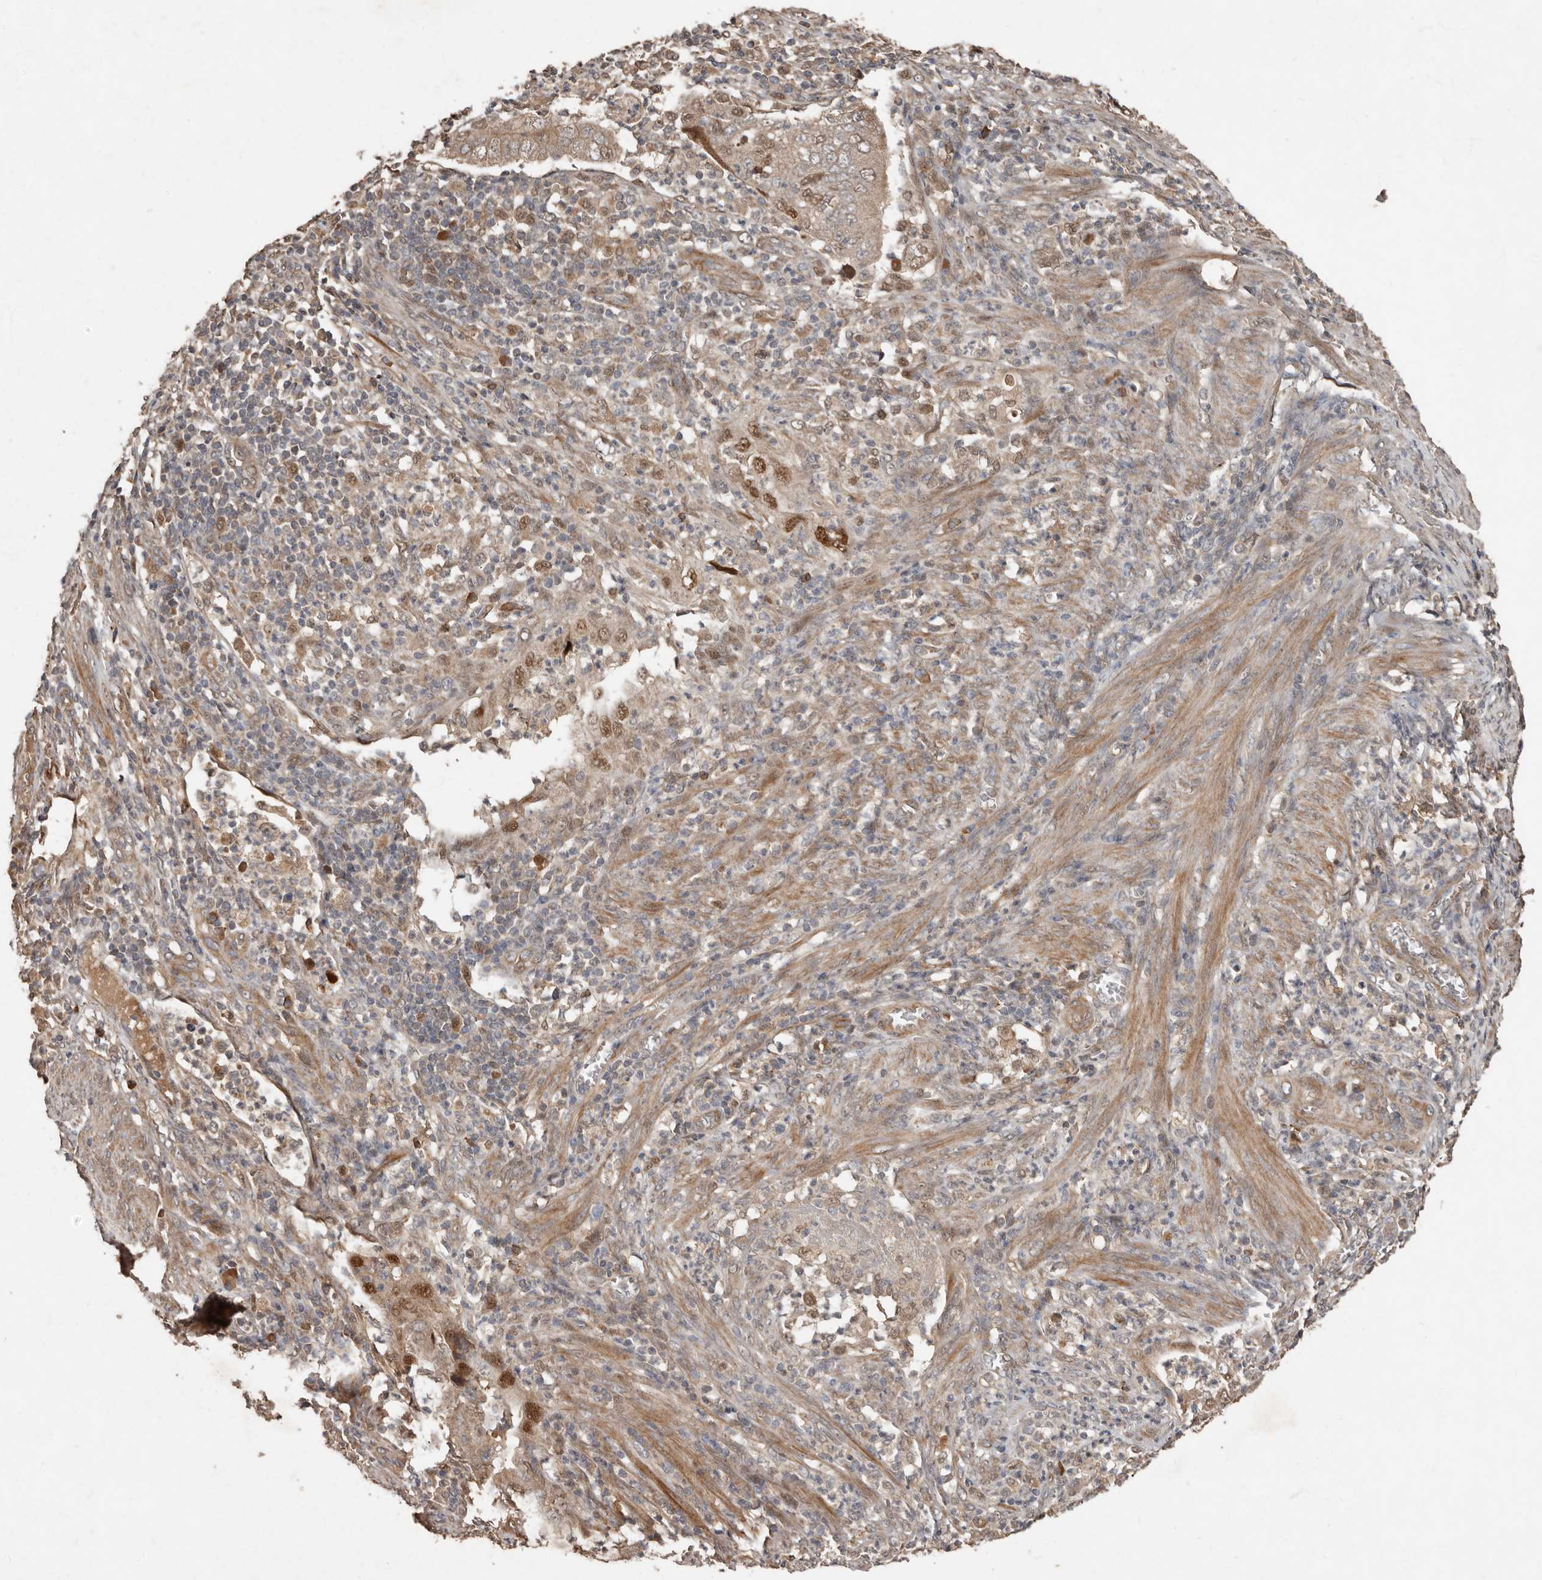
{"staining": {"intensity": "weak", "quantity": ">75%", "location": "cytoplasmic/membranous,nuclear"}, "tissue": "endometrial cancer", "cell_type": "Tumor cells", "image_type": "cancer", "snomed": [{"axis": "morphology", "description": "Adenocarcinoma, NOS"}, {"axis": "topography", "description": "Endometrium"}], "caption": "Weak cytoplasmic/membranous and nuclear staining is appreciated in about >75% of tumor cells in endometrial cancer (adenocarcinoma). The protein of interest is shown in brown color, while the nuclei are stained blue.", "gene": "KIF26B", "patient": {"sex": "female", "age": 51}}